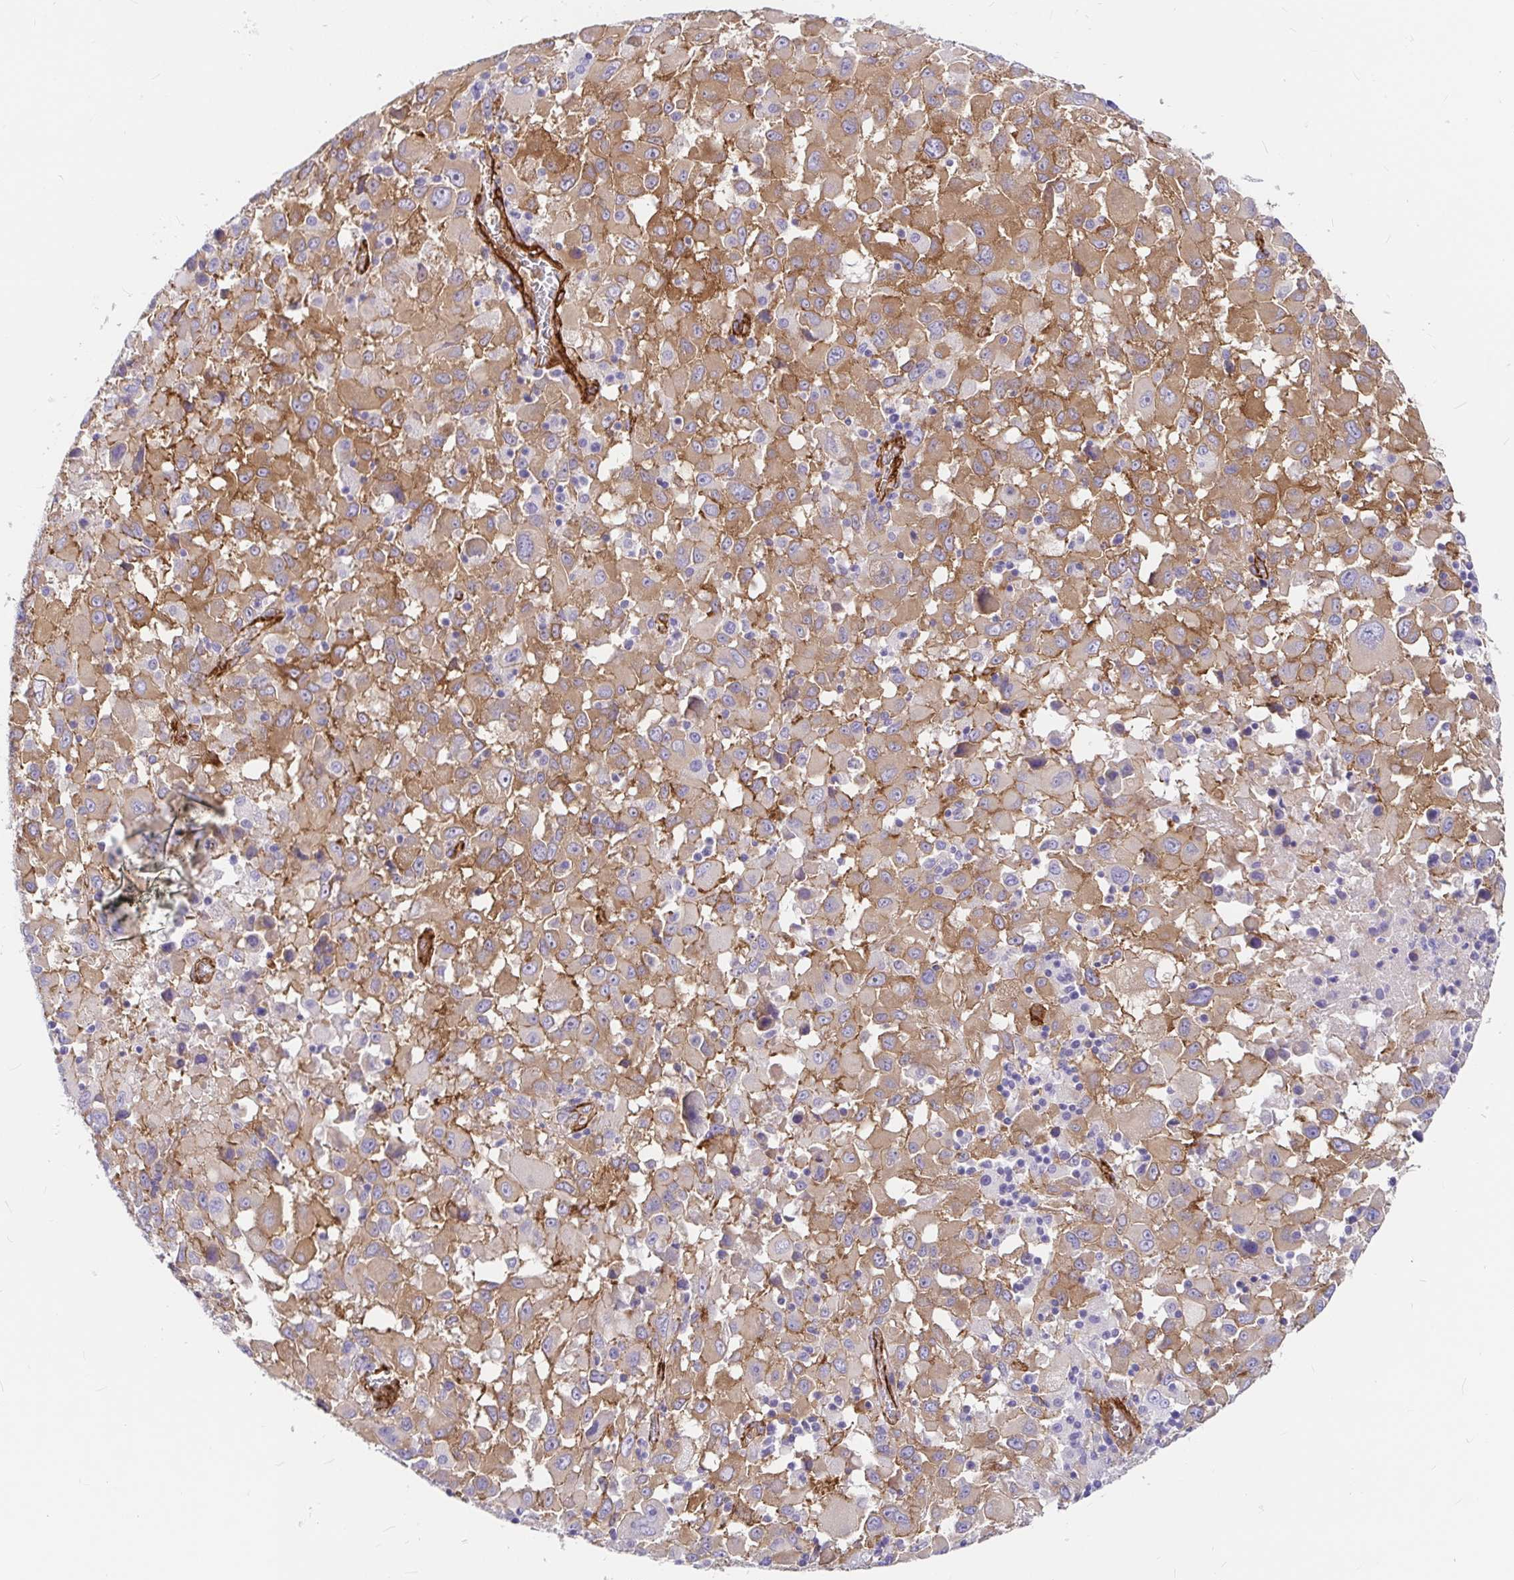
{"staining": {"intensity": "moderate", "quantity": ">75%", "location": "cytoplasmic/membranous"}, "tissue": "melanoma", "cell_type": "Tumor cells", "image_type": "cancer", "snomed": [{"axis": "morphology", "description": "Malignant melanoma, Metastatic site"}, {"axis": "topography", "description": "Soft tissue"}], "caption": "The photomicrograph shows staining of melanoma, revealing moderate cytoplasmic/membranous protein staining (brown color) within tumor cells.", "gene": "MYO1B", "patient": {"sex": "male", "age": 50}}